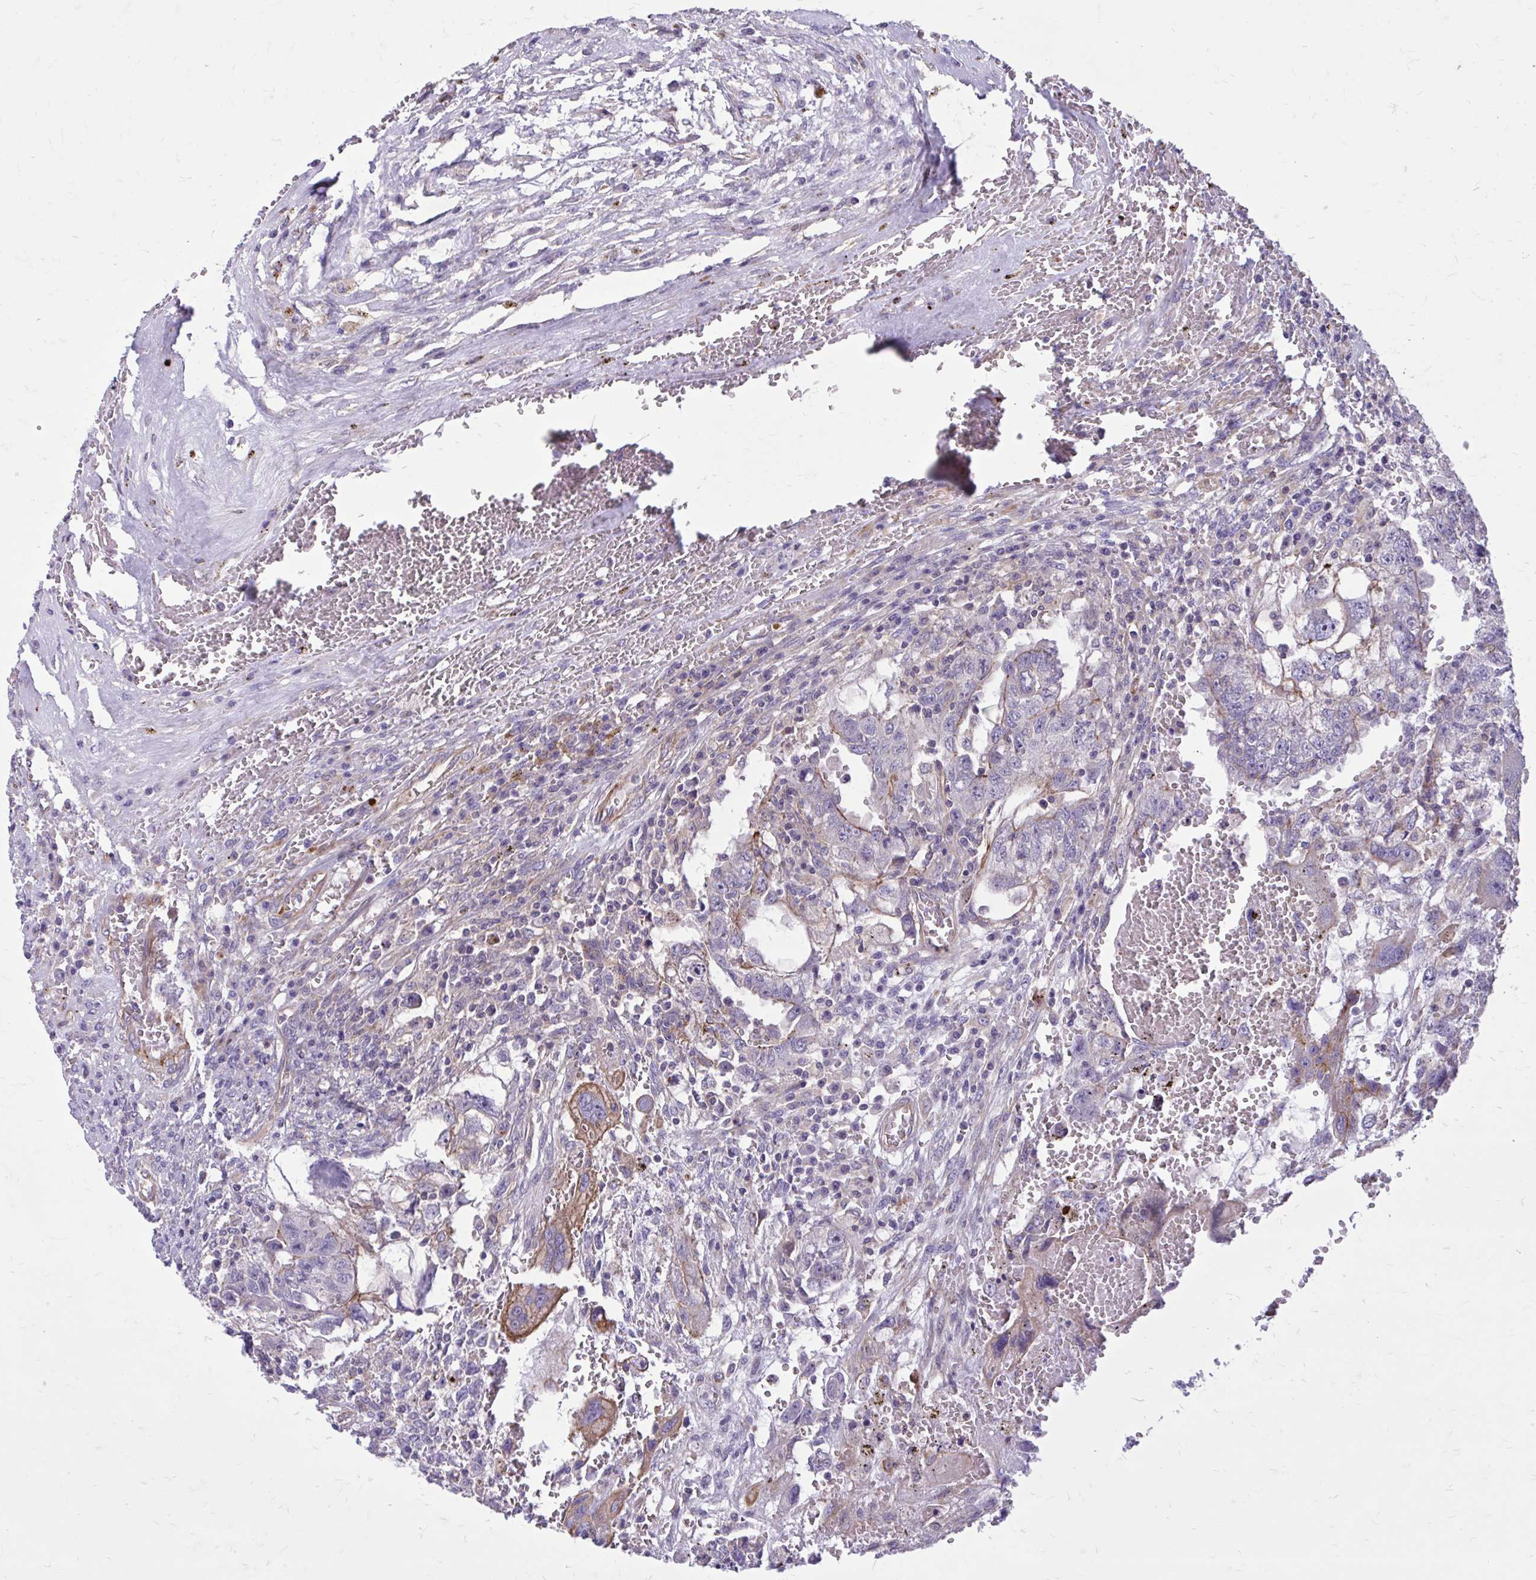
{"staining": {"intensity": "weak", "quantity": "<25%", "location": "cytoplasmic/membranous"}, "tissue": "testis cancer", "cell_type": "Tumor cells", "image_type": "cancer", "snomed": [{"axis": "morphology", "description": "Carcinoma, Embryonal, NOS"}, {"axis": "topography", "description": "Testis"}], "caption": "Tumor cells show no significant expression in embryonal carcinoma (testis).", "gene": "FAP", "patient": {"sex": "male", "age": 26}}